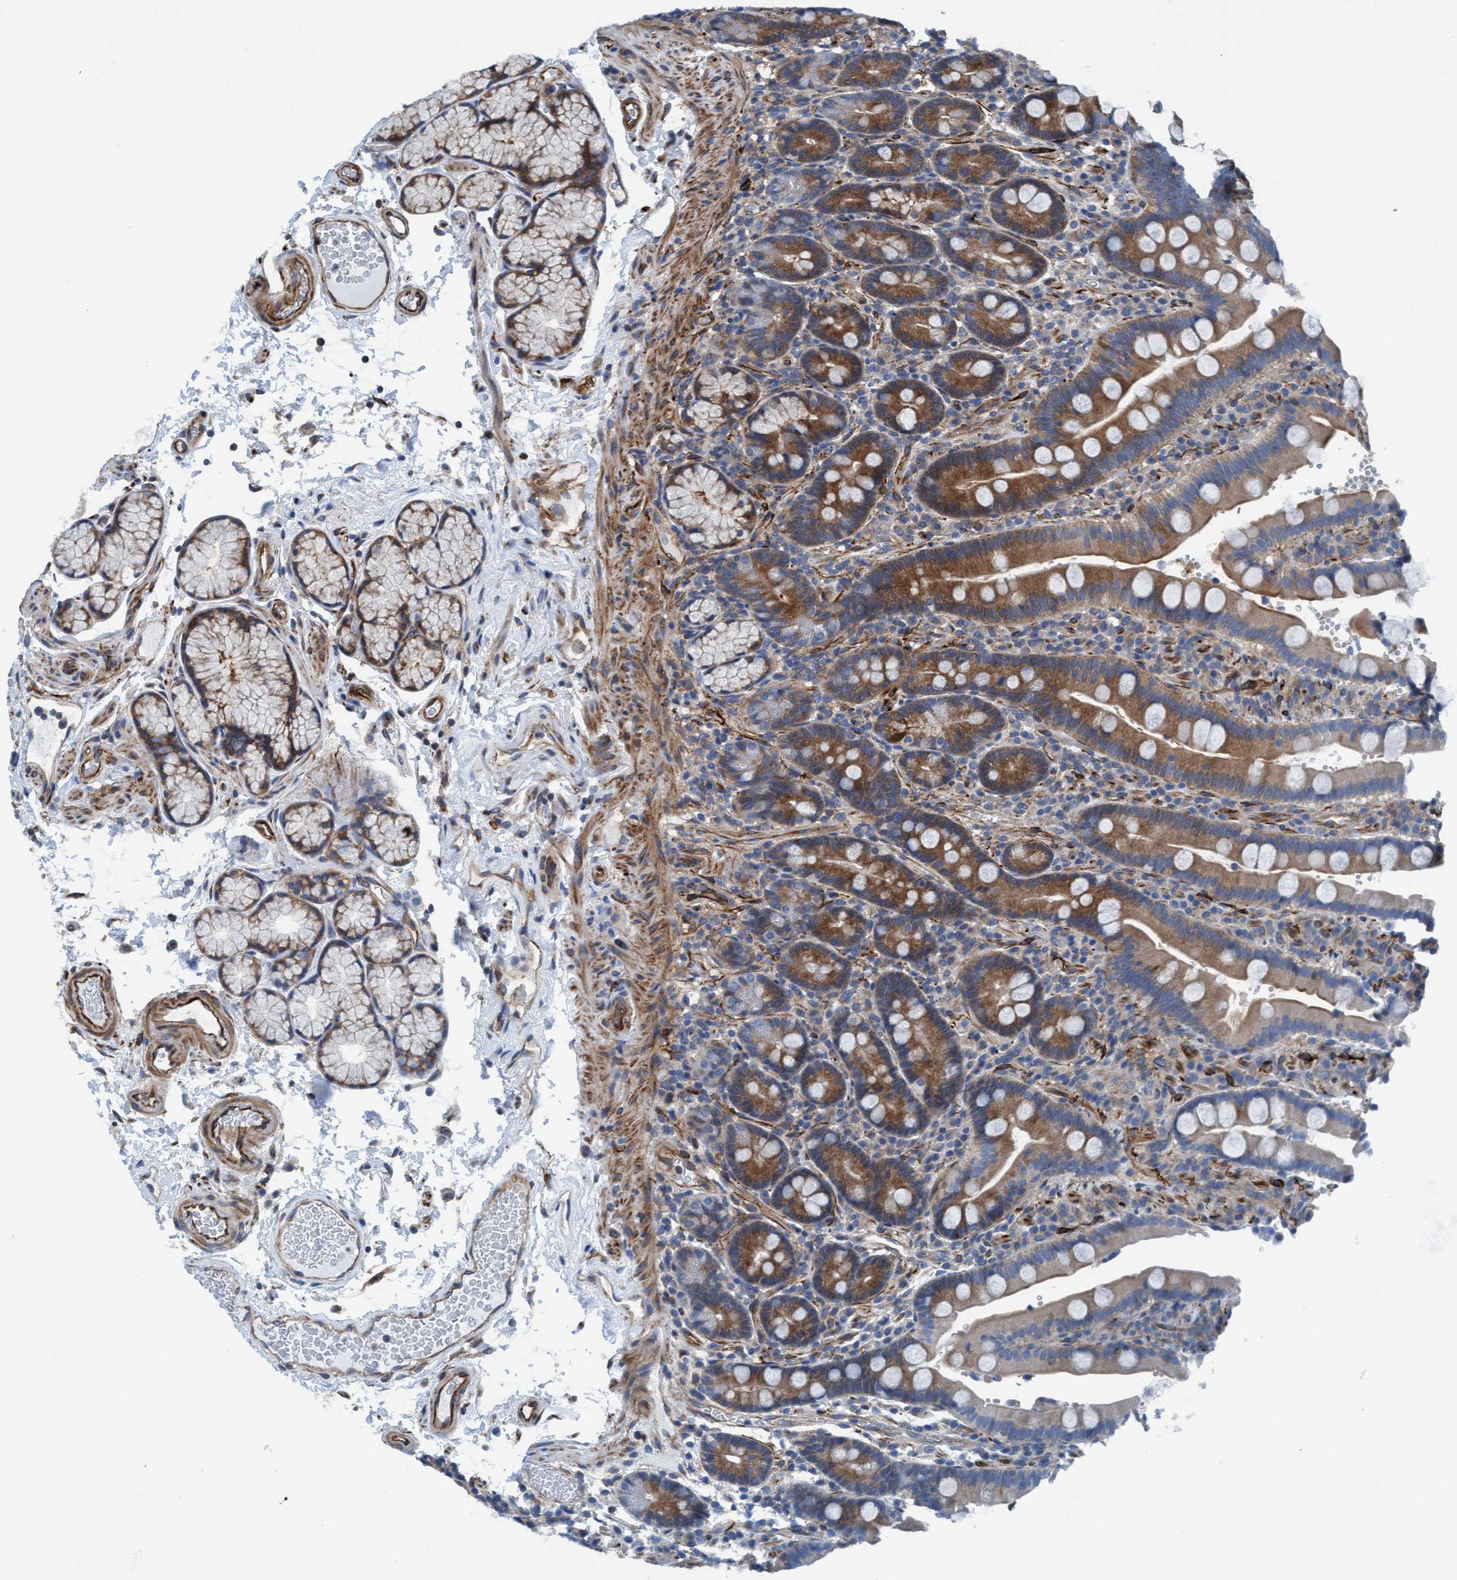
{"staining": {"intensity": "moderate", "quantity": ">75%", "location": "cytoplasmic/membranous"}, "tissue": "duodenum", "cell_type": "Glandular cells", "image_type": "normal", "snomed": [{"axis": "morphology", "description": "Normal tissue, NOS"}, {"axis": "topography", "description": "Small intestine, NOS"}], "caption": "DAB immunohistochemical staining of normal duodenum exhibits moderate cytoplasmic/membranous protein positivity in approximately >75% of glandular cells.", "gene": "NMT1", "patient": {"sex": "female", "age": 71}}